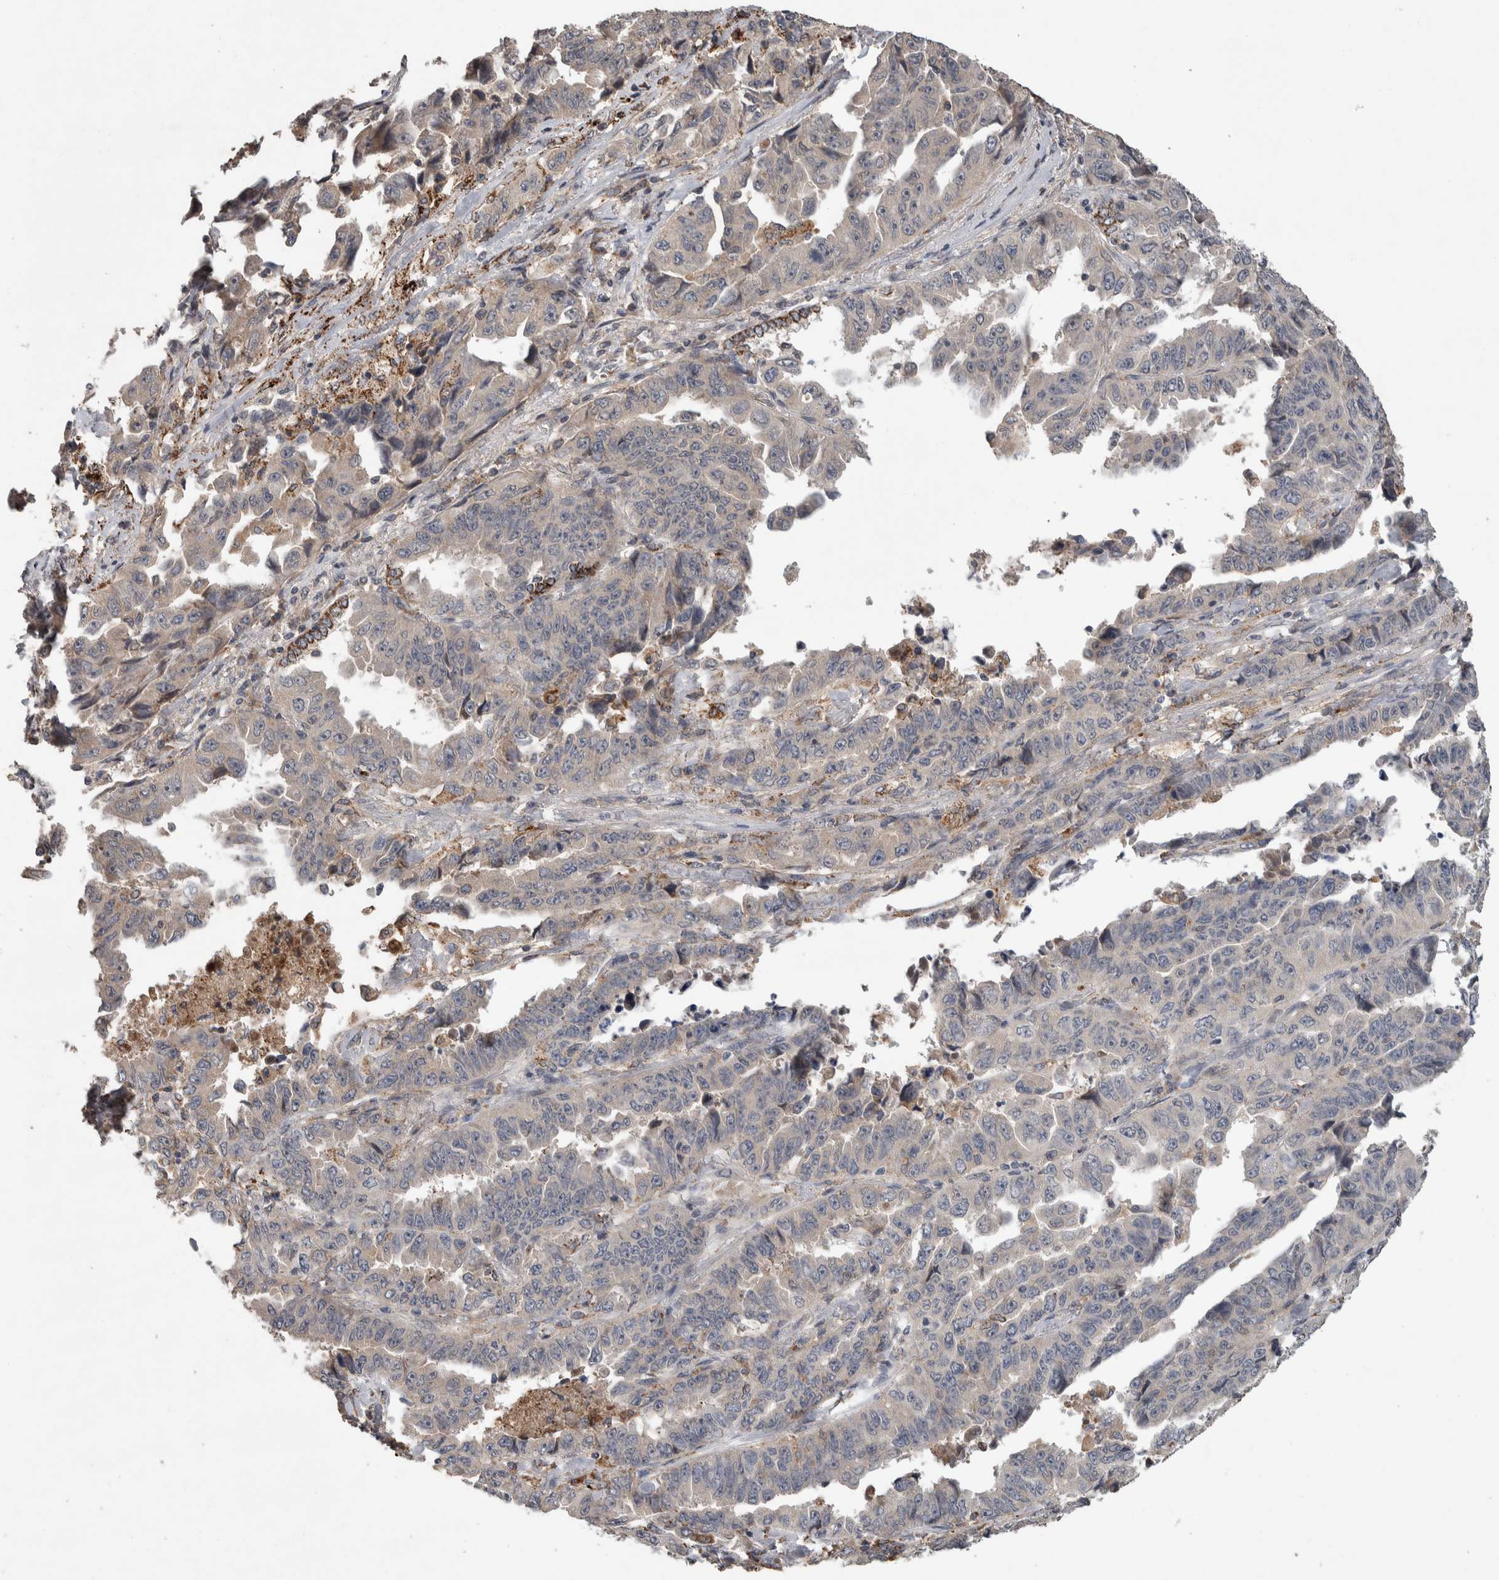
{"staining": {"intensity": "negative", "quantity": "none", "location": "none"}, "tissue": "lung cancer", "cell_type": "Tumor cells", "image_type": "cancer", "snomed": [{"axis": "morphology", "description": "Adenocarcinoma, NOS"}, {"axis": "topography", "description": "Lung"}], "caption": "Human adenocarcinoma (lung) stained for a protein using immunohistochemistry displays no staining in tumor cells.", "gene": "CHRM3", "patient": {"sex": "female", "age": 51}}